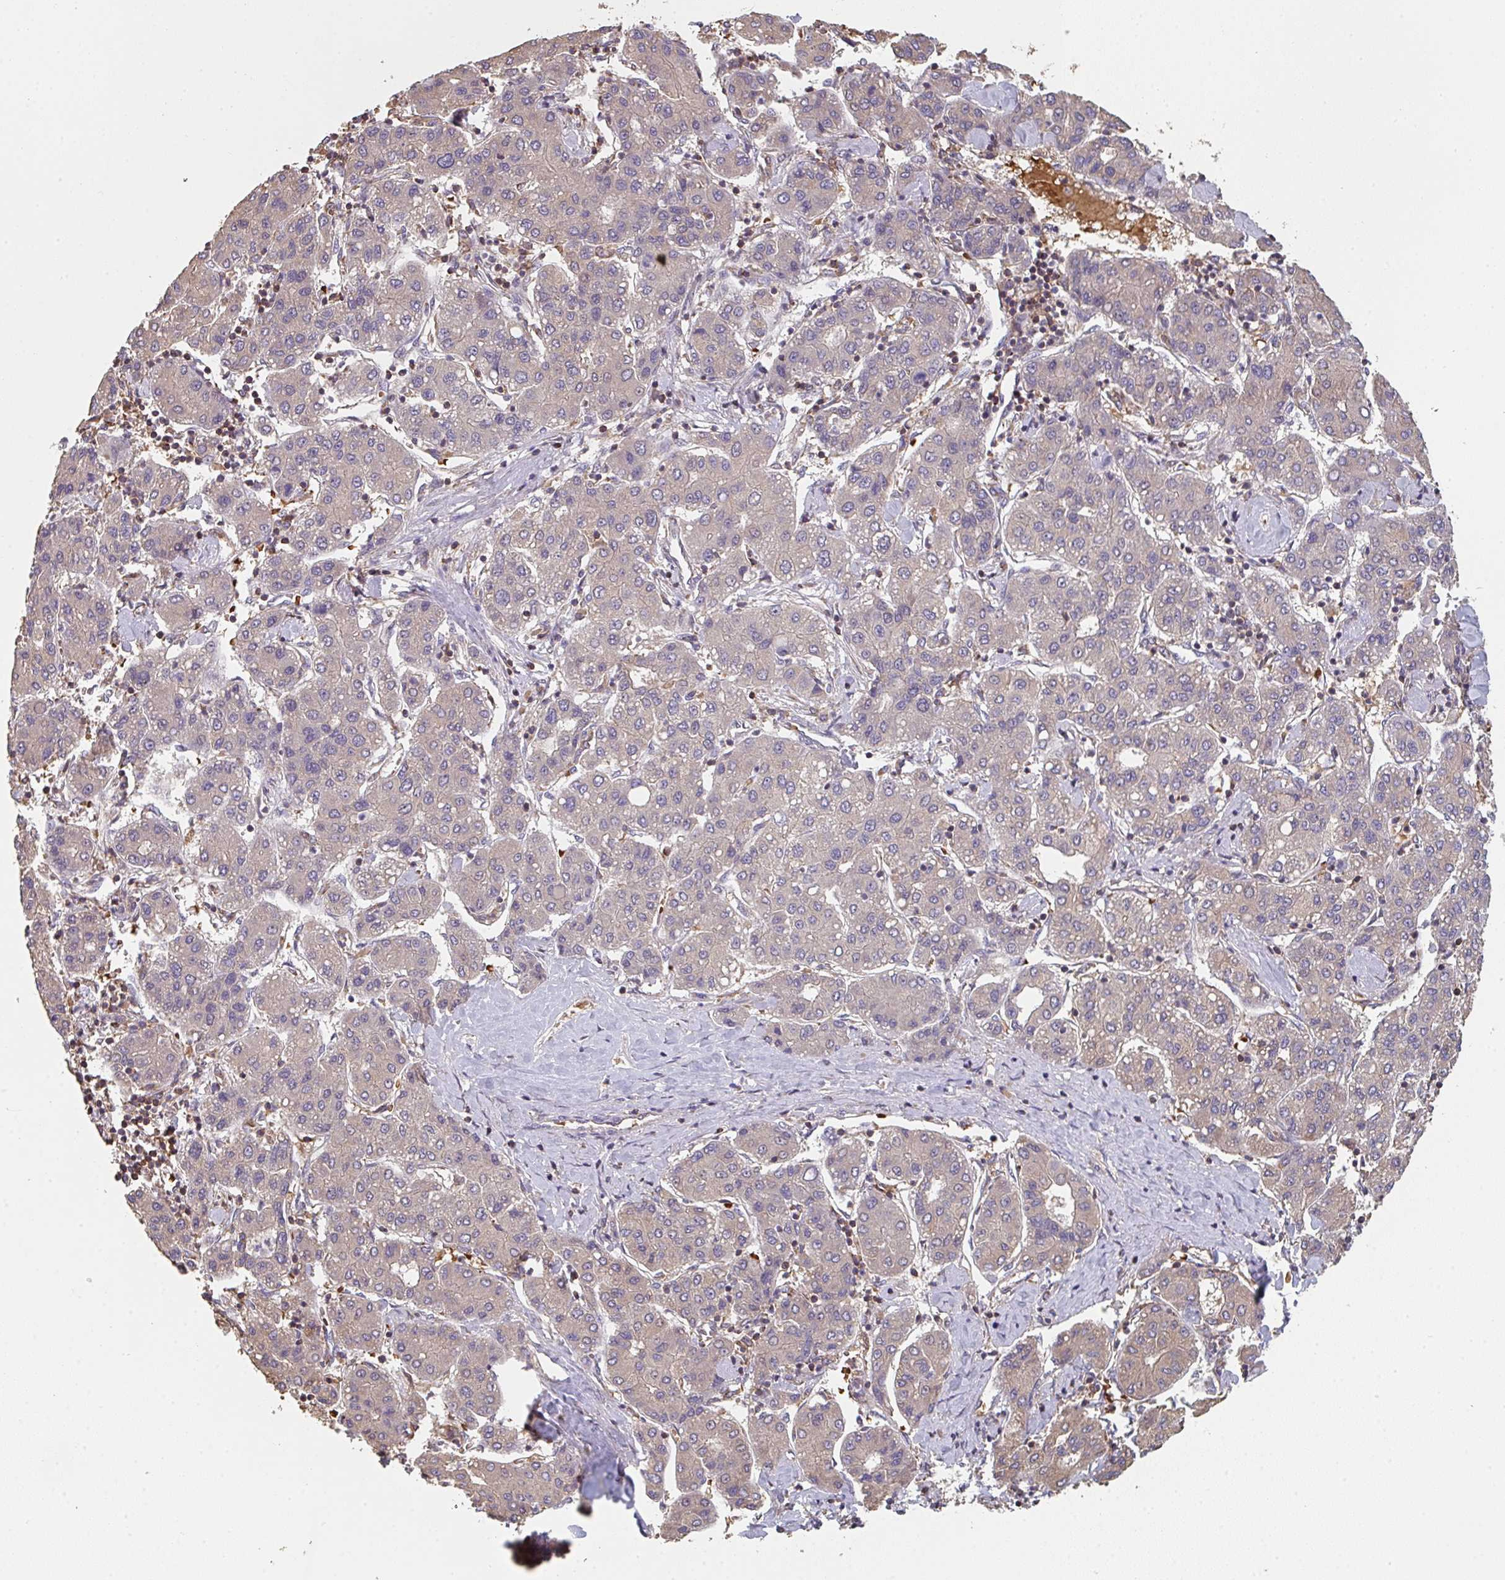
{"staining": {"intensity": "weak", "quantity": "<25%", "location": "cytoplasmic/membranous"}, "tissue": "liver cancer", "cell_type": "Tumor cells", "image_type": "cancer", "snomed": [{"axis": "morphology", "description": "Carcinoma, Hepatocellular, NOS"}, {"axis": "topography", "description": "Liver"}], "caption": "Tumor cells show no significant expression in liver hepatocellular carcinoma.", "gene": "POLG", "patient": {"sex": "male", "age": 65}}